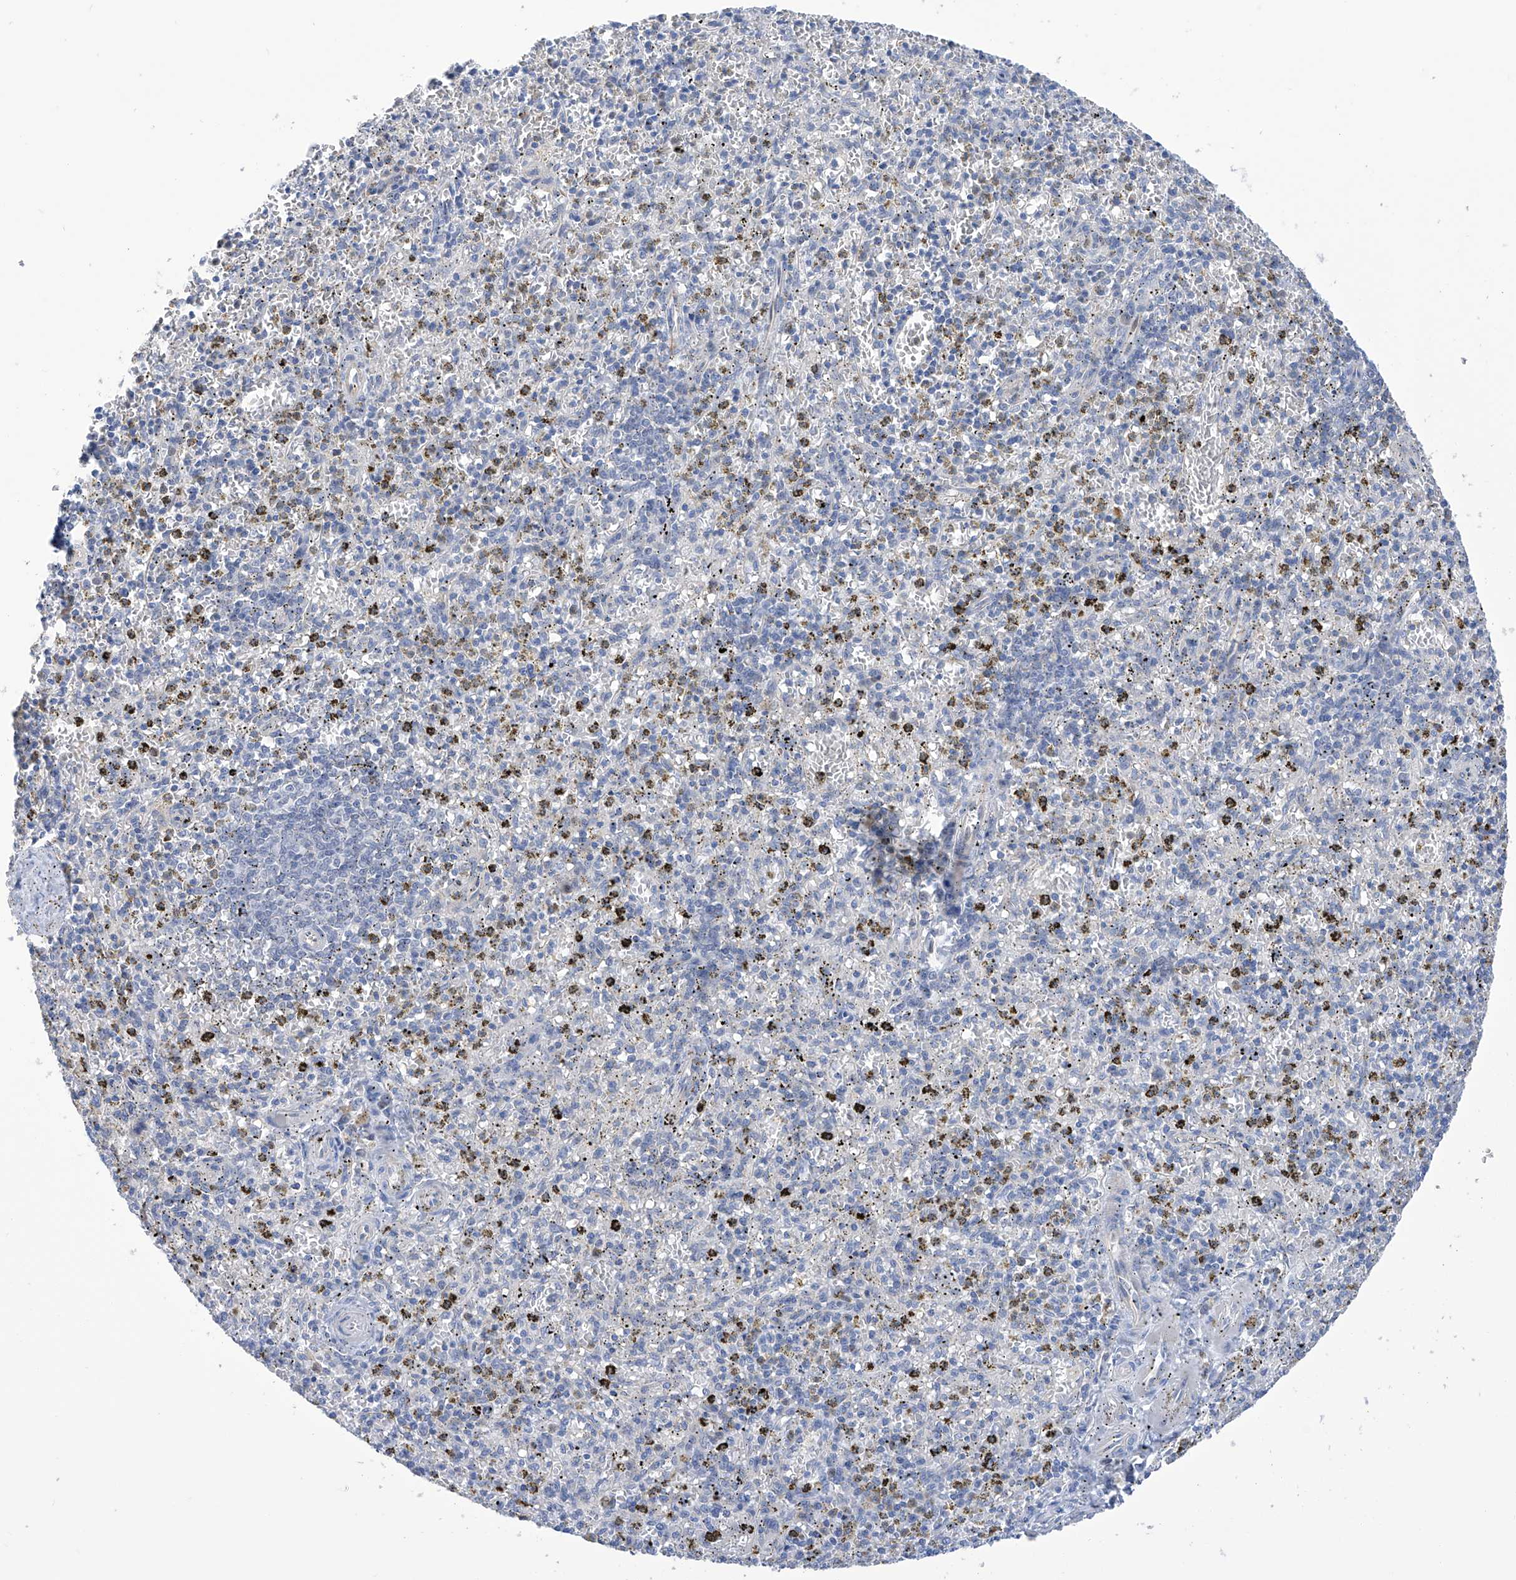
{"staining": {"intensity": "negative", "quantity": "none", "location": "none"}, "tissue": "spleen", "cell_type": "Cells in red pulp", "image_type": "normal", "snomed": [{"axis": "morphology", "description": "Normal tissue, NOS"}, {"axis": "topography", "description": "Spleen"}], "caption": "A high-resolution micrograph shows IHC staining of unremarkable spleen, which exhibits no significant staining in cells in red pulp. Nuclei are stained in blue.", "gene": "PGM3", "patient": {"sex": "male", "age": 72}}